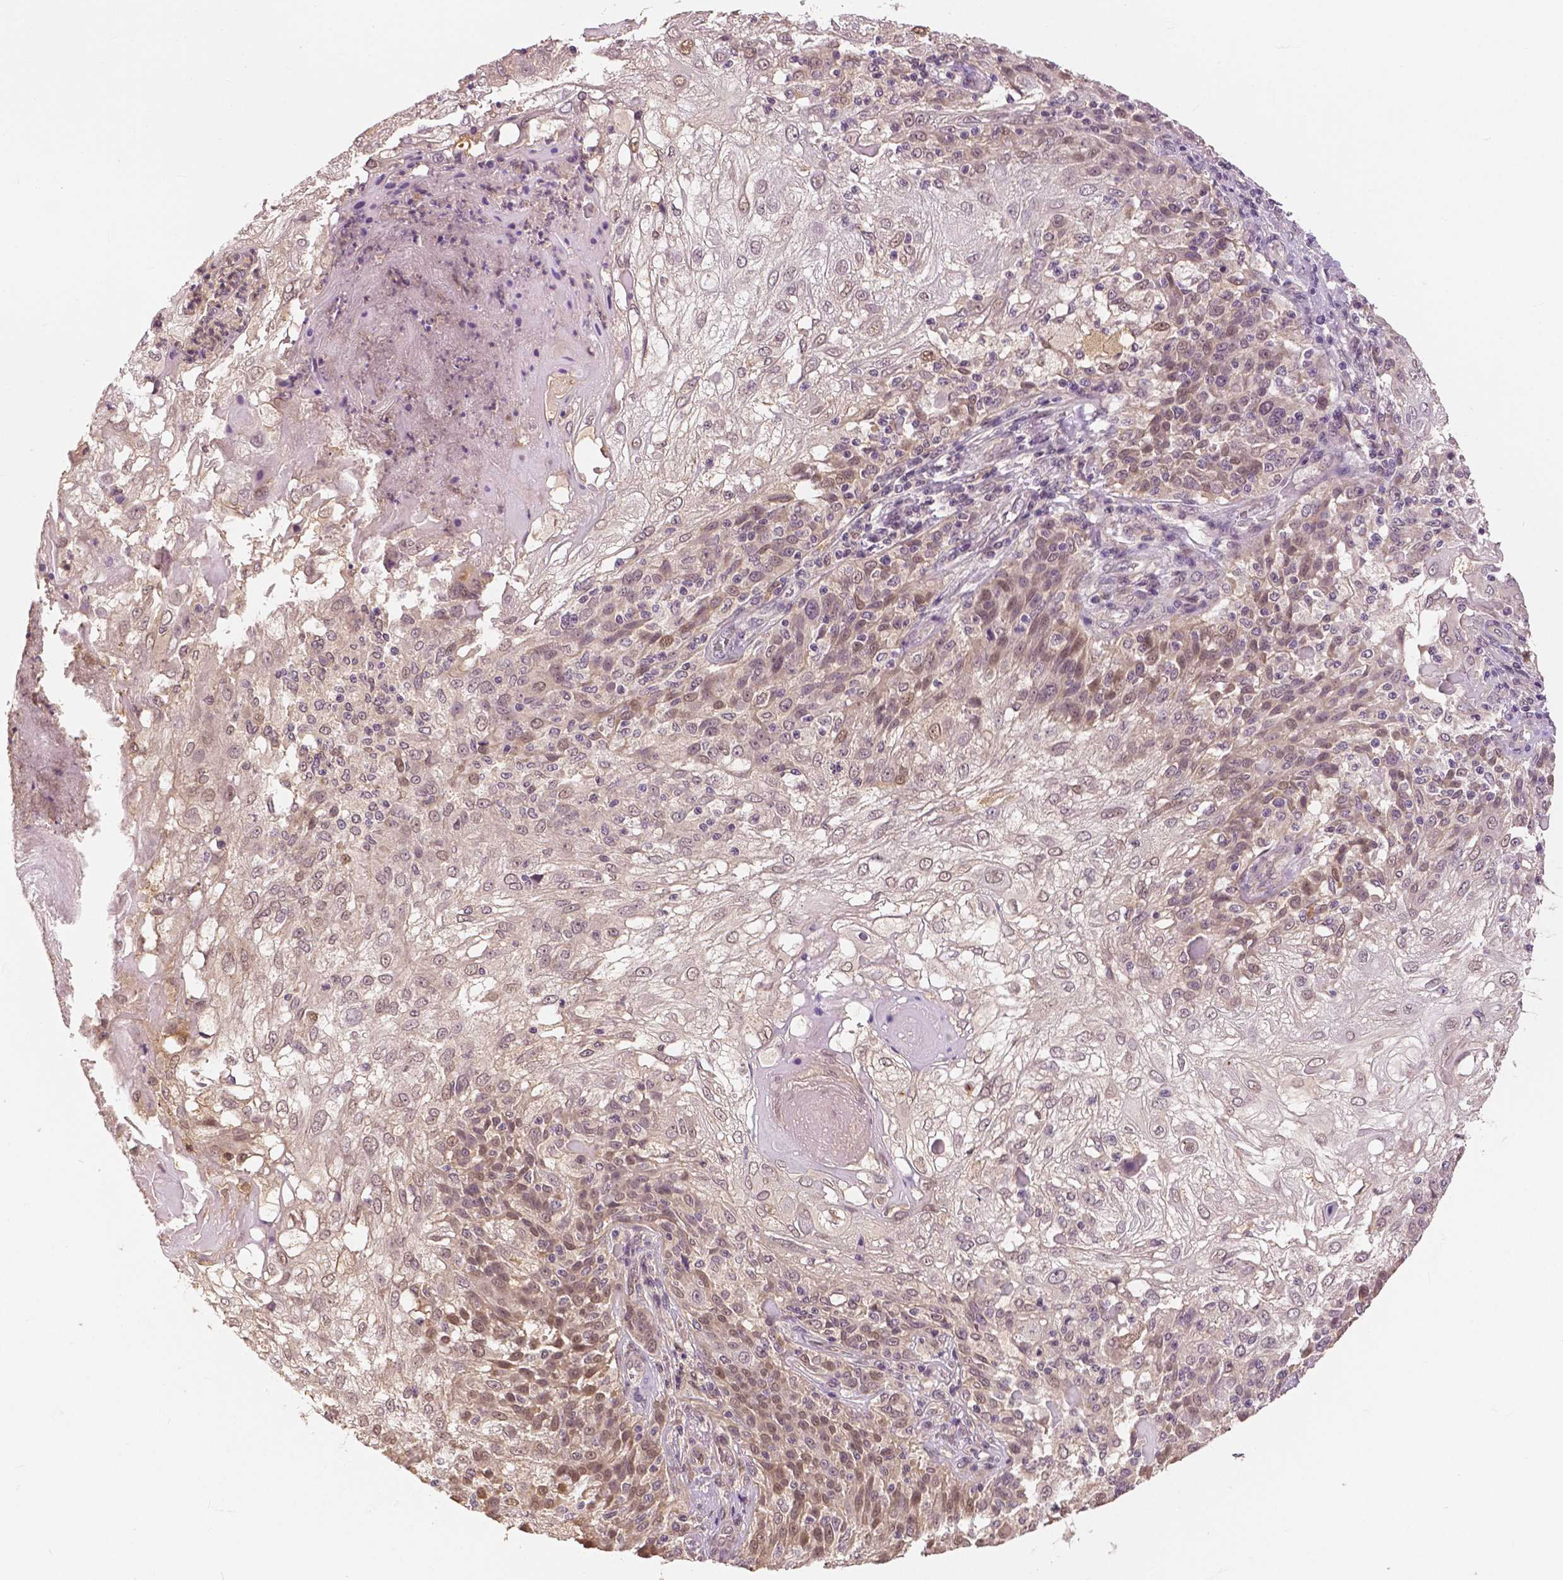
{"staining": {"intensity": "weak", "quantity": "<25%", "location": "nuclear"}, "tissue": "skin cancer", "cell_type": "Tumor cells", "image_type": "cancer", "snomed": [{"axis": "morphology", "description": "Normal tissue, NOS"}, {"axis": "morphology", "description": "Squamous cell carcinoma, NOS"}, {"axis": "topography", "description": "Skin"}], "caption": "Immunohistochemistry (IHC) of human skin squamous cell carcinoma shows no positivity in tumor cells.", "gene": "MAP1LC3B", "patient": {"sex": "female", "age": 83}}